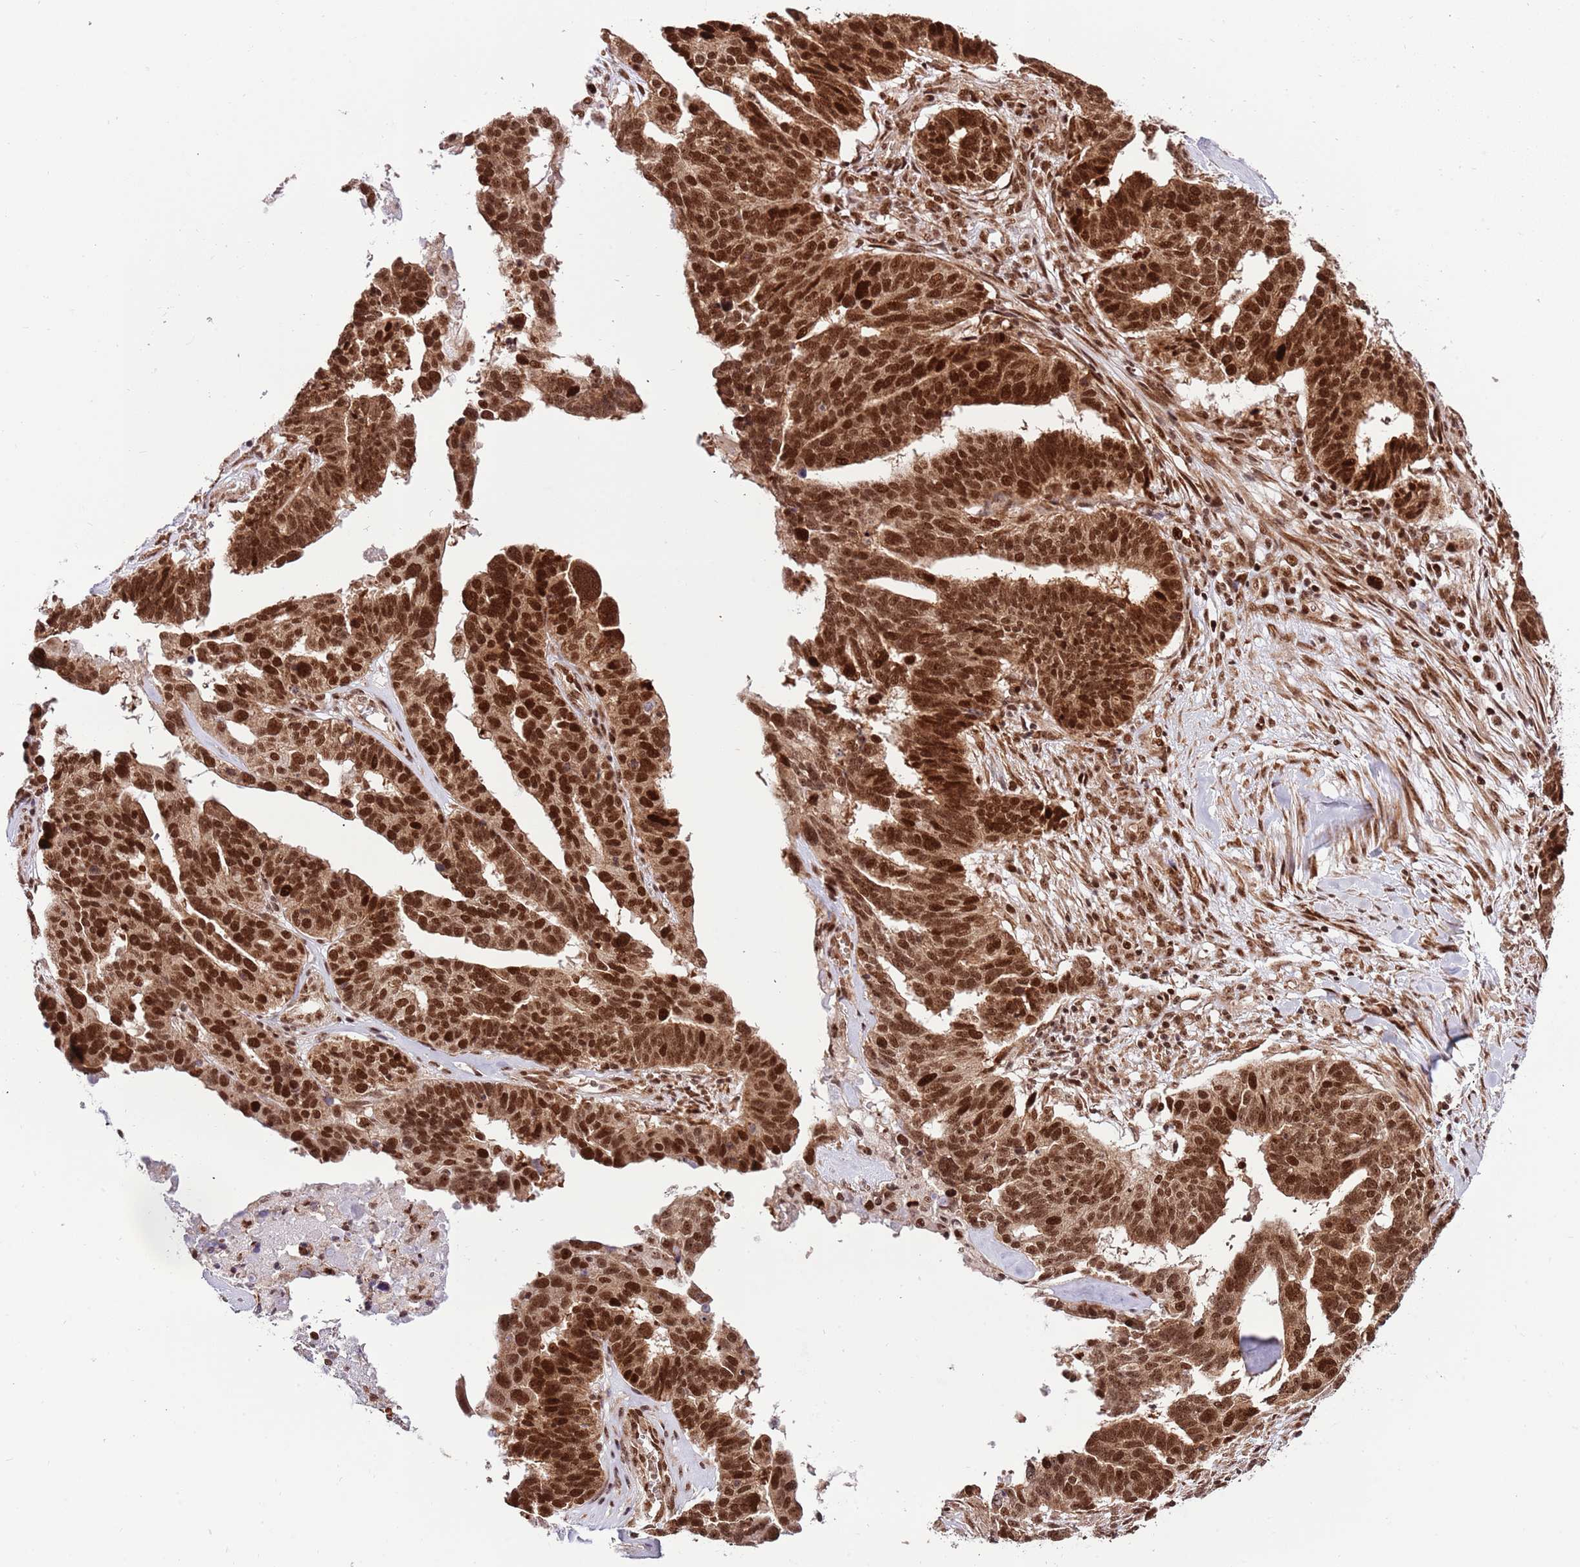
{"staining": {"intensity": "strong", "quantity": ">75%", "location": "nuclear"}, "tissue": "ovarian cancer", "cell_type": "Tumor cells", "image_type": "cancer", "snomed": [{"axis": "morphology", "description": "Cystadenocarcinoma, serous, NOS"}, {"axis": "topography", "description": "Ovary"}], "caption": "Brown immunohistochemical staining in serous cystadenocarcinoma (ovarian) displays strong nuclear expression in approximately >75% of tumor cells.", "gene": "RIF1", "patient": {"sex": "female", "age": 59}}